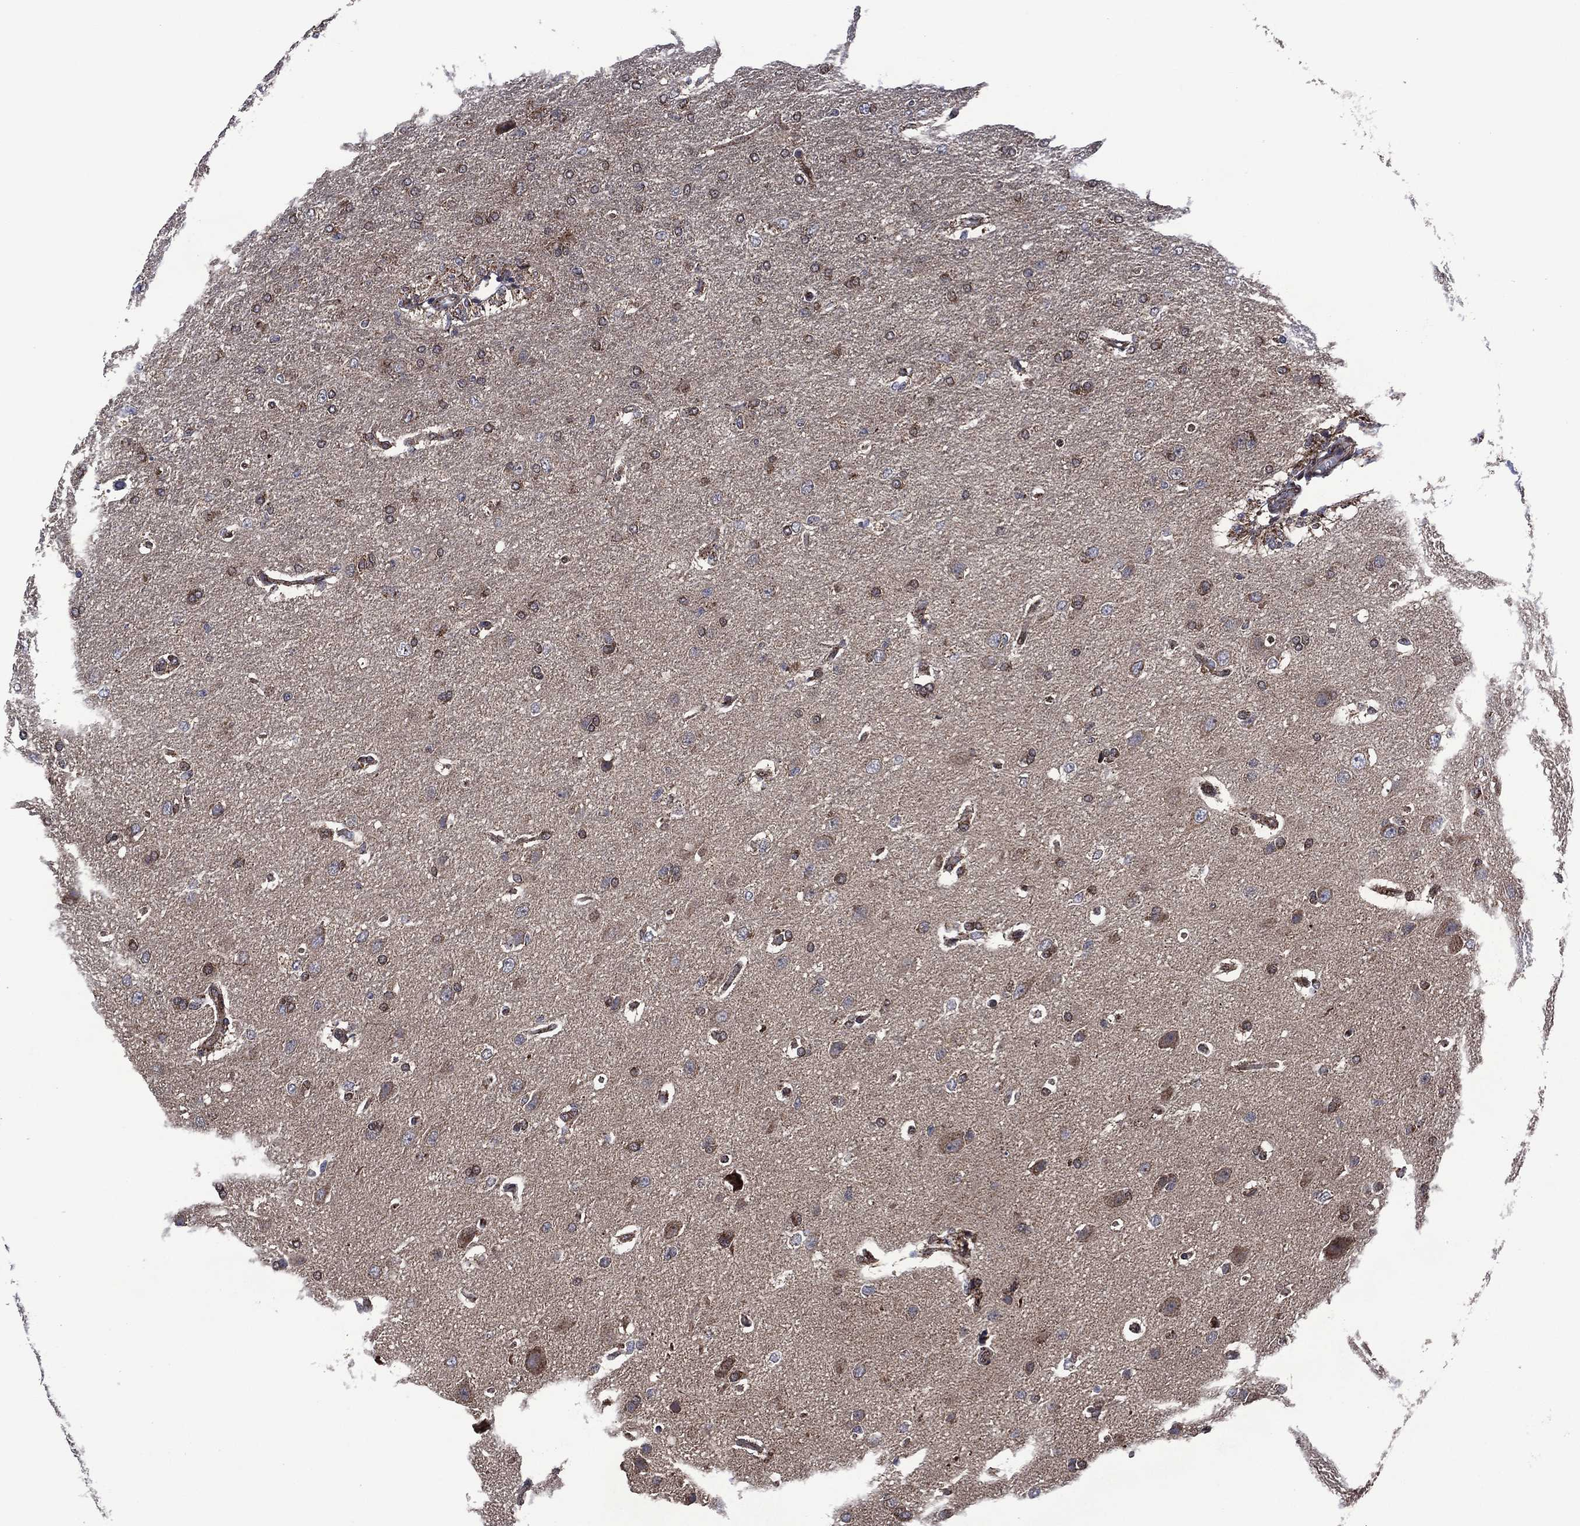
{"staining": {"intensity": "weak", "quantity": "25%-75%", "location": "cytoplasmic/membranous"}, "tissue": "glioma", "cell_type": "Tumor cells", "image_type": "cancer", "snomed": [{"axis": "morphology", "description": "Glioma, malignant, High grade"}, {"axis": "topography", "description": "Brain"}], "caption": "The histopathology image displays staining of glioma, revealing weak cytoplasmic/membranous protein positivity (brown color) within tumor cells. The protein is shown in brown color, while the nuclei are stained blue.", "gene": "HTD2", "patient": {"sex": "male", "age": 68}}